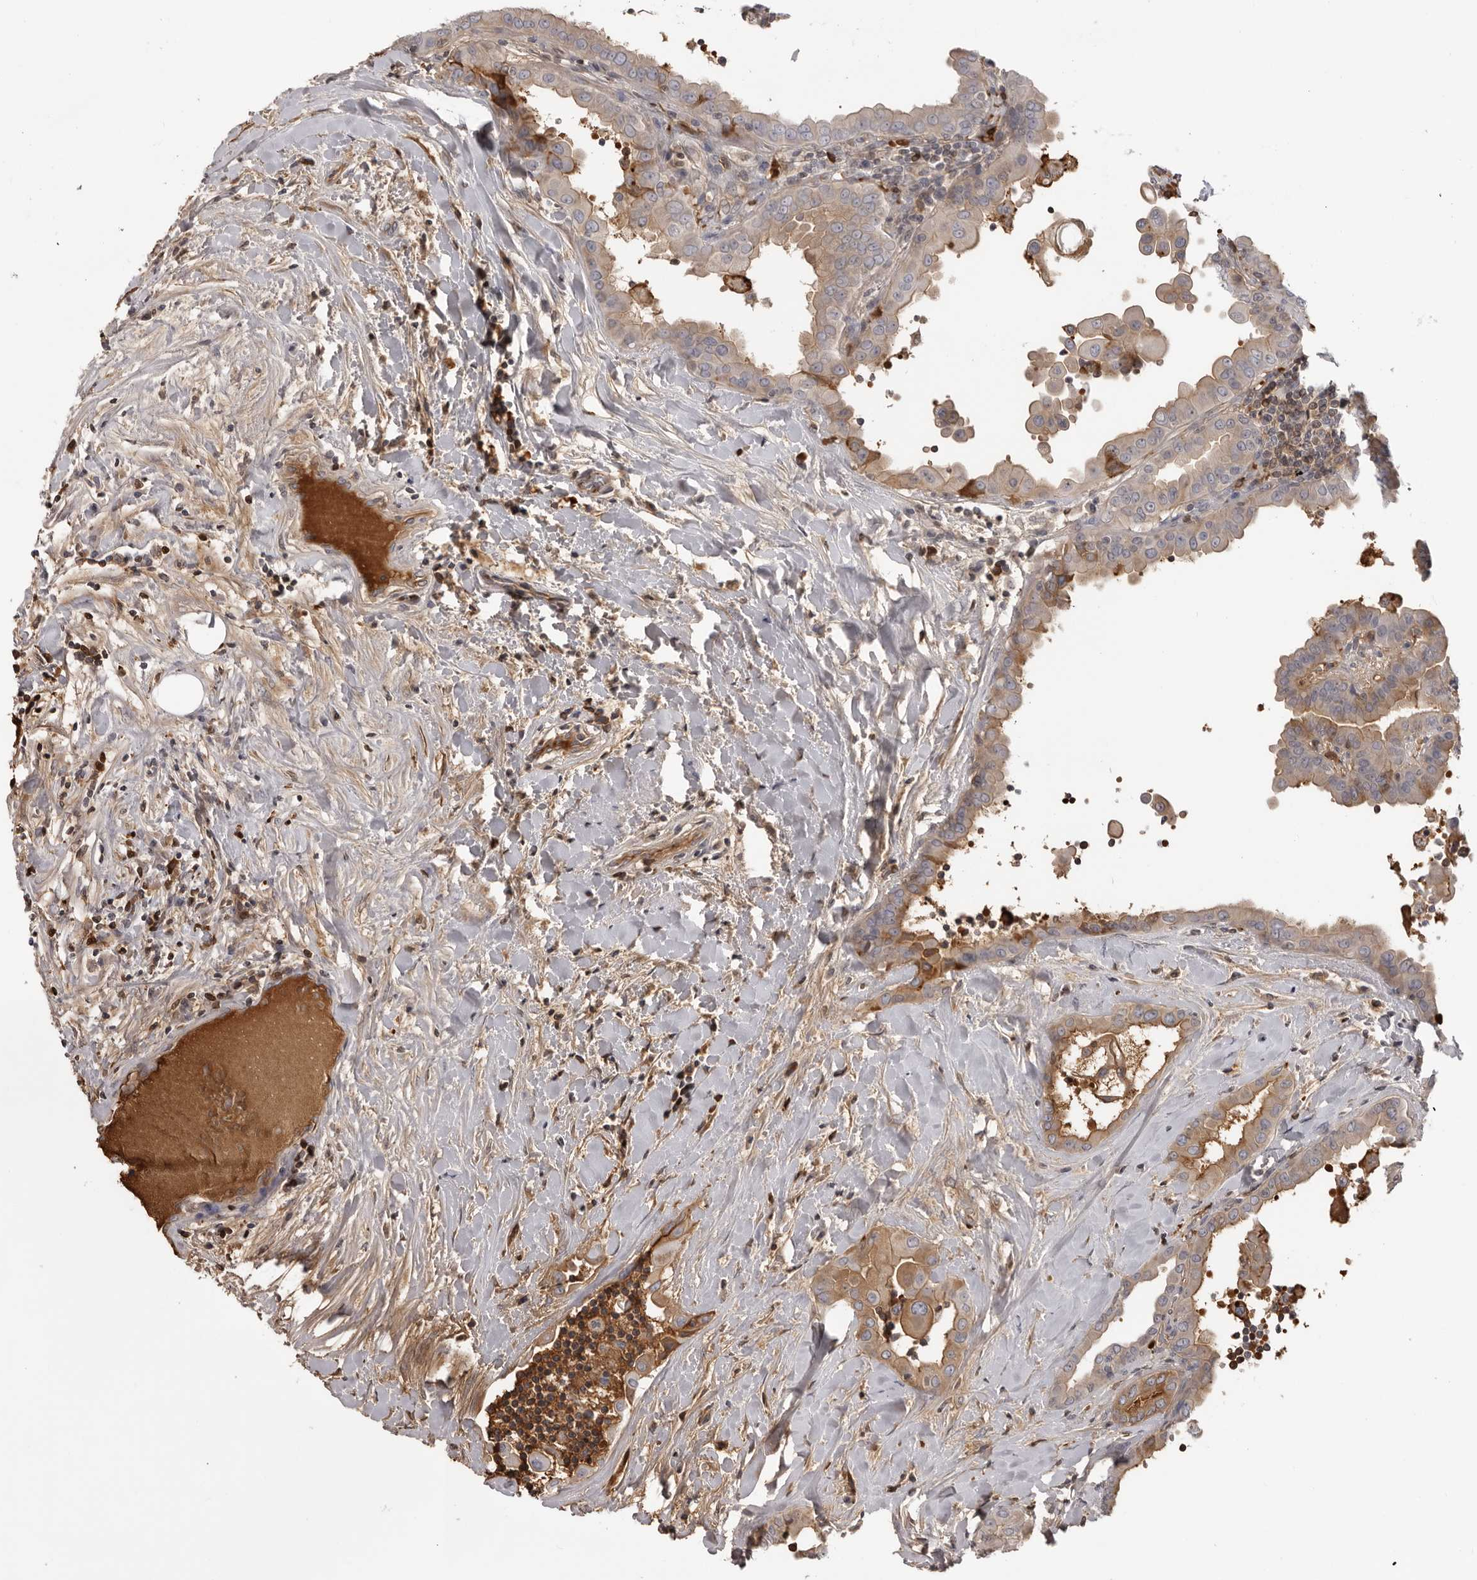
{"staining": {"intensity": "weak", "quantity": "25%-75%", "location": "cytoplasmic/membranous"}, "tissue": "thyroid cancer", "cell_type": "Tumor cells", "image_type": "cancer", "snomed": [{"axis": "morphology", "description": "Papillary adenocarcinoma, NOS"}, {"axis": "topography", "description": "Thyroid gland"}], "caption": "DAB immunohistochemical staining of thyroid cancer (papillary adenocarcinoma) shows weak cytoplasmic/membranous protein positivity in about 25%-75% of tumor cells.", "gene": "PLEKHF2", "patient": {"sex": "male", "age": 33}}